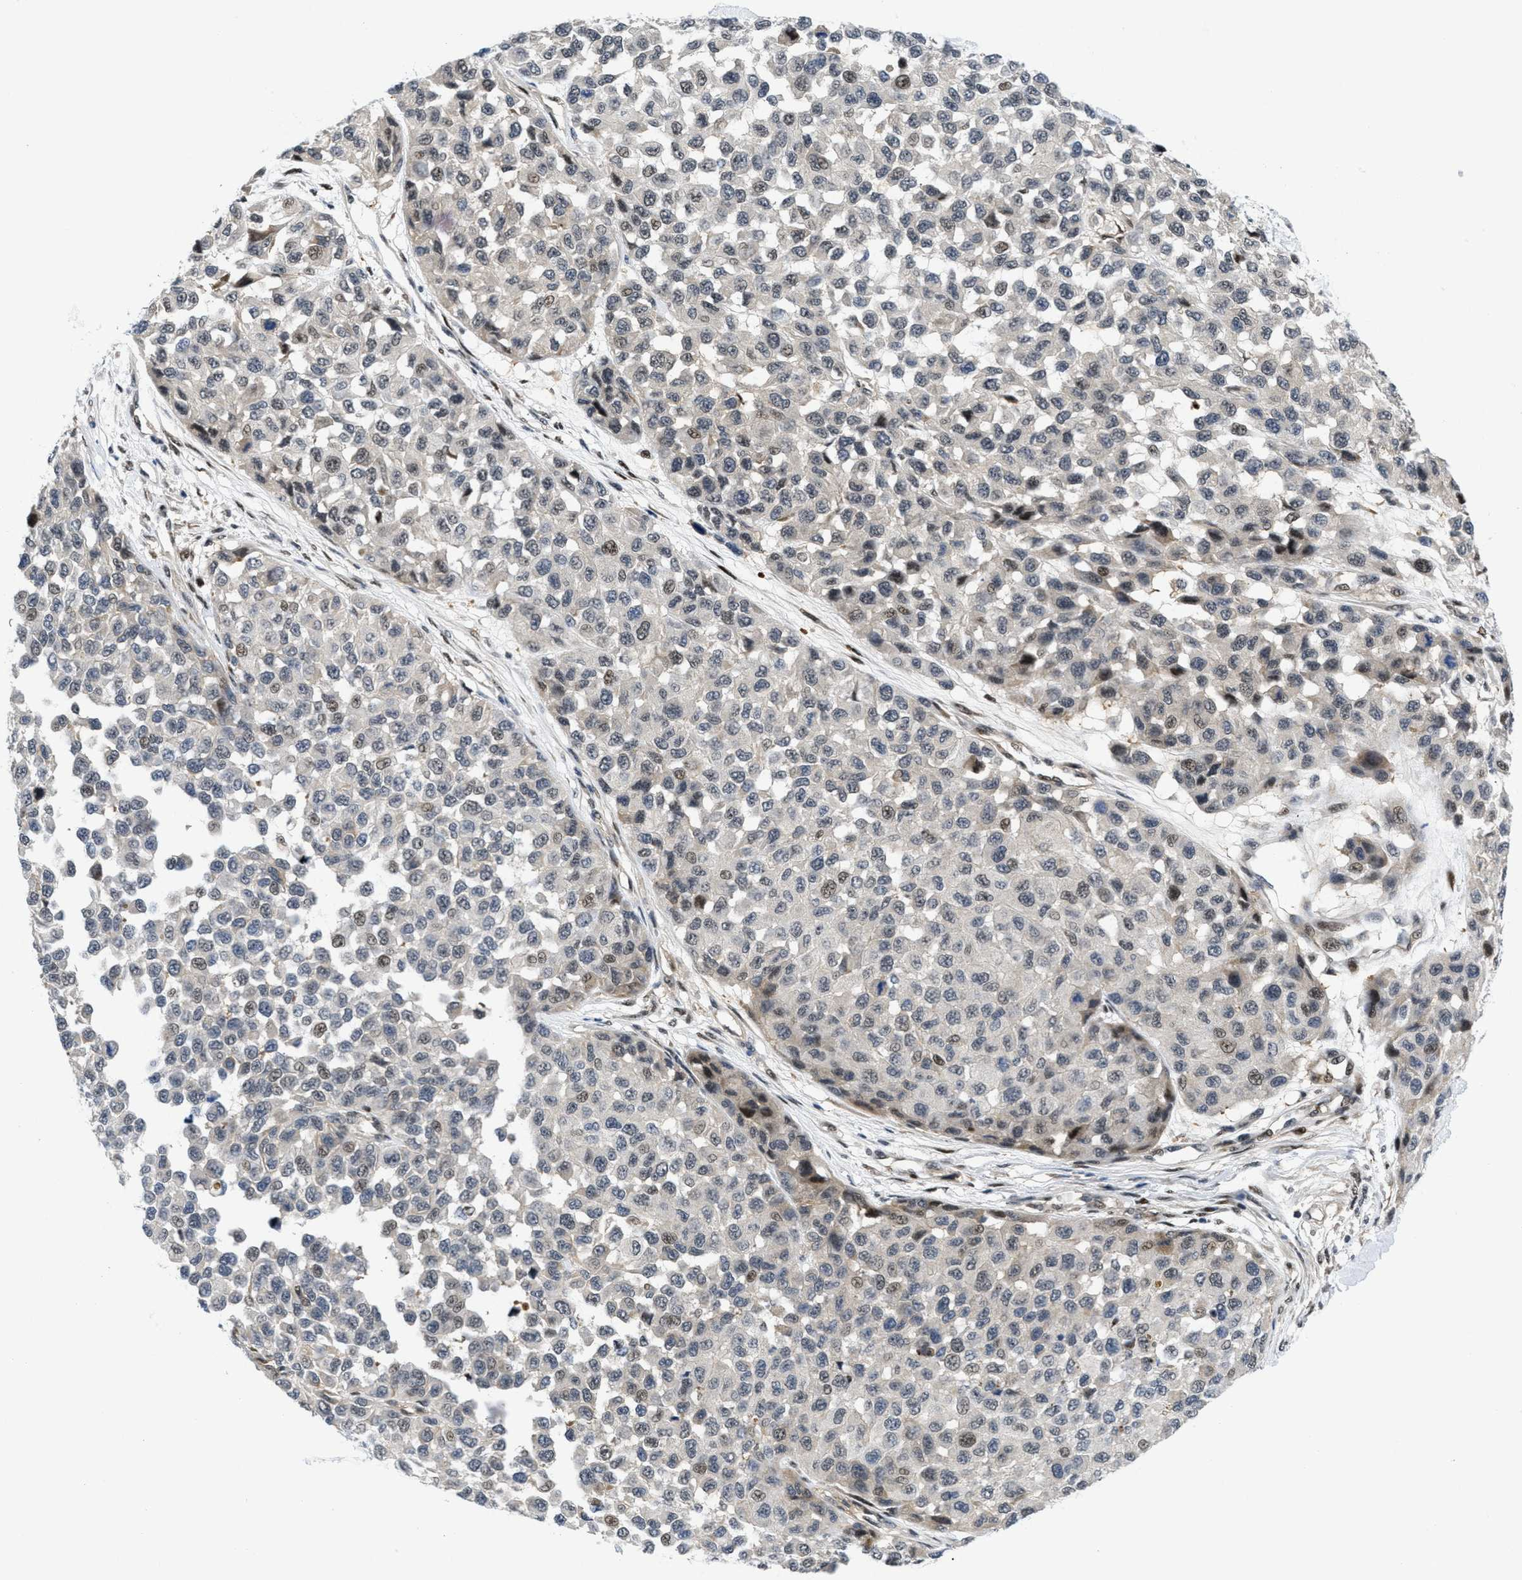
{"staining": {"intensity": "weak", "quantity": "<25%", "location": "nuclear"}, "tissue": "melanoma", "cell_type": "Tumor cells", "image_type": "cancer", "snomed": [{"axis": "morphology", "description": "Normal tissue, NOS"}, {"axis": "morphology", "description": "Malignant melanoma, NOS"}, {"axis": "topography", "description": "Skin"}], "caption": "Immunohistochemistry (IHC) image of neoplastic tissue: malignant melanoma stained with DAB (3,3'-diaminobenzidine) shows no significant protein positivity in tumor cells.", "gene": "SLC29A2", "patient": {"sex": "male", "age": 62}}